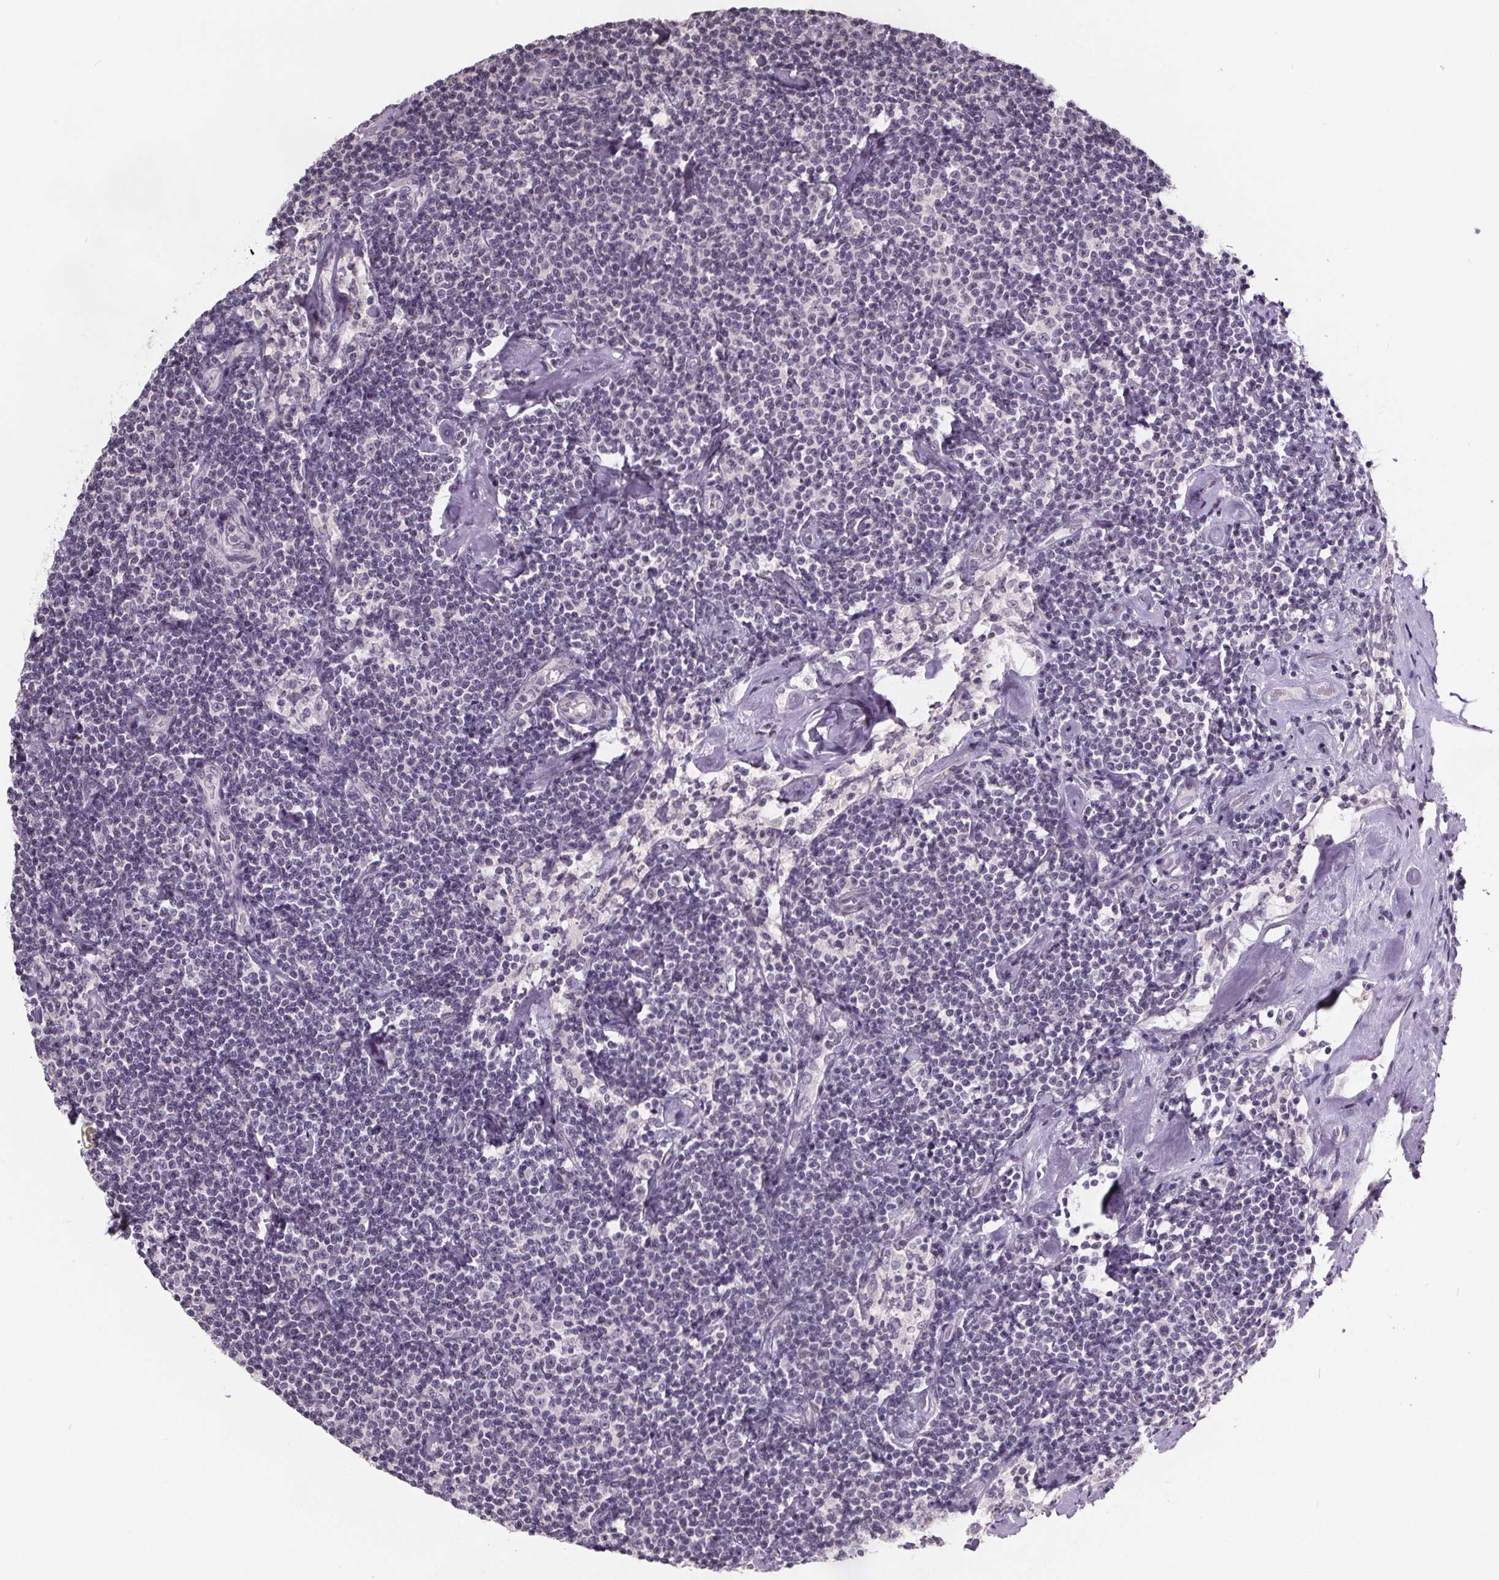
{"staining": {"intensity": "negative", "quantity": "none", "location": "none"}, "tissue": "lymphoma", "cell_type": "Tumor cells", "image_type": "cancer", "snomed": [{"axis": "morphology", "description": "Malignant lymphoma, non-Hodgkin's type, Low grade"}, {"axis": "topography", "description": "Lymph node"}], "caption": "IHC micrograph of neoplastic tissue: lymphoma stained with DAB exhibits no significant protein positivity in tumor cells.", "gene": "NKX6-1", "patient": {"sex": "male", "age": 81}}